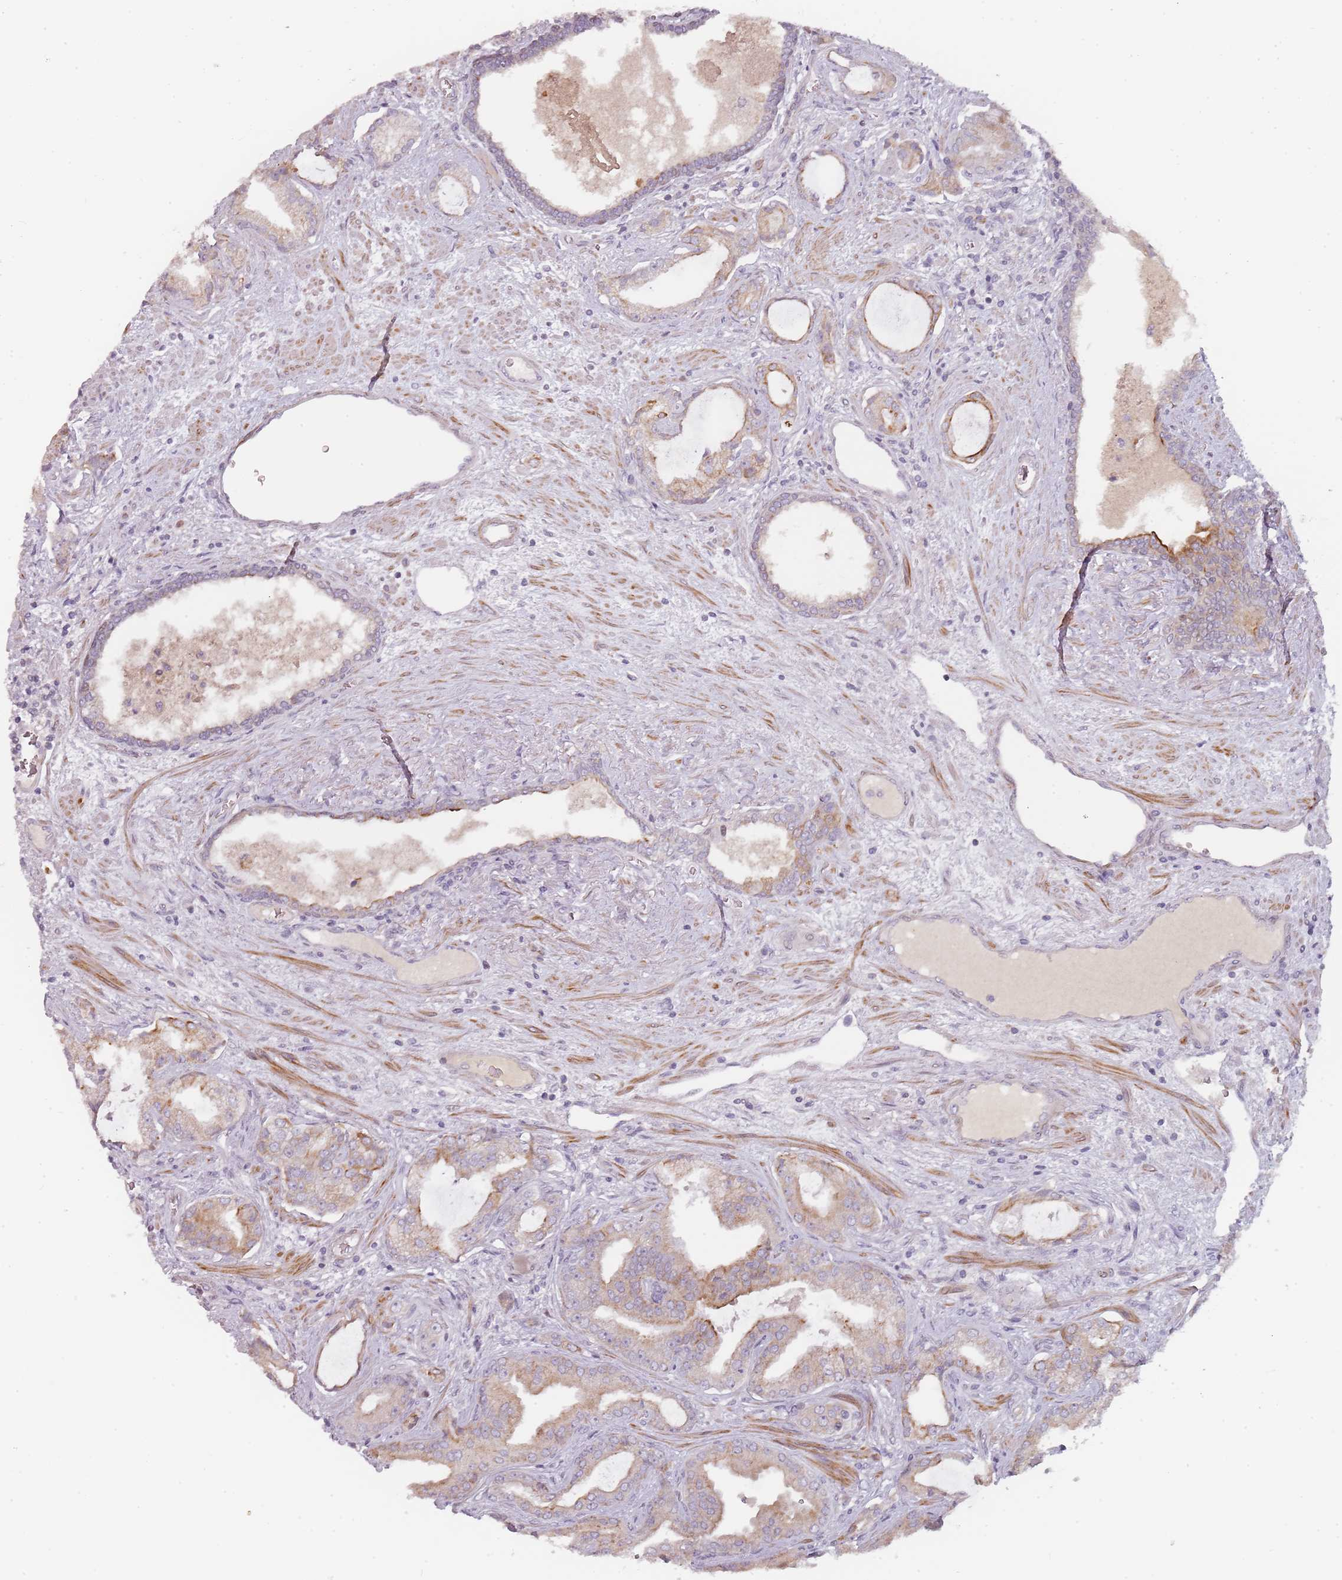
{"staining": {"intensity": "weak", "quantity": "<25%", "location": "cytoplasmic/membranous"}, "tissue": "prostate cancer", "cell_type": "Tumor cells", "image_type": "cancer", "snomed": [{"axis": "morphology", "description": "Adenocarcinoma, High grade"}, {"axis": "topography", "description": "Prostate"}], "caption": "Prostate cancer stained for a protein using immunohistochemistry (IHC) reveals no positivity tumor cells.", "gene": "RPS6KA2", "patient": {"sex": "male", "age": 68}}